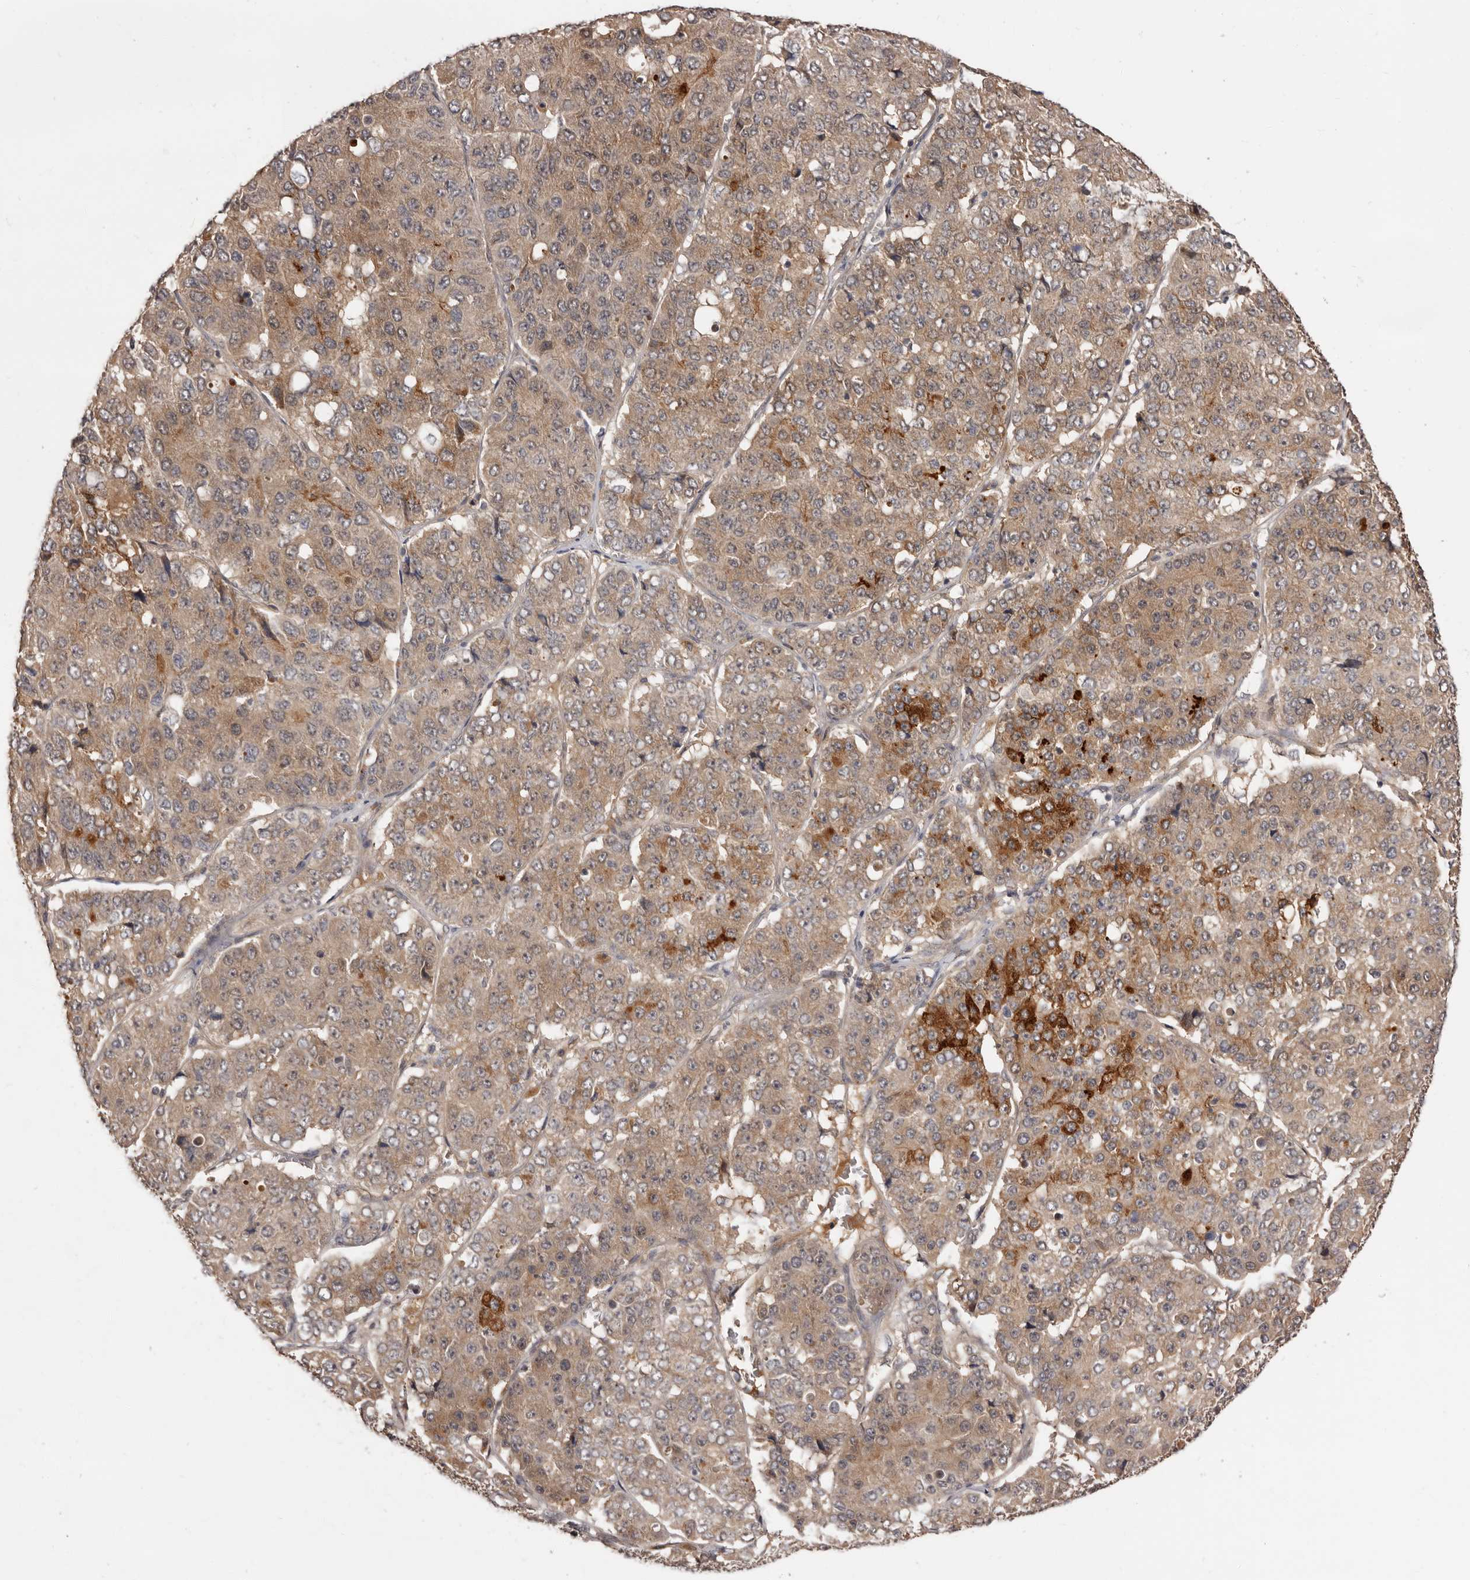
{"staining": {"intensity": "moderate", "quantity": ">75%", "location": "cytoplasmic/membranous"}, "tissue": "pancreatic cancer", "cell_type": "Tumor cells", "image_type": "cancer", "snomed": [{"axis": "morphology", "description": "Adenocarcinoma, NOS"}, {"axis": "topography", "description": "Pancreas"}], "caption": "Pancreatic cancer (adenocarcinoma) stained for a protein (brown) exhibits moderate cytoplasmic/membranous positive positivity in about >75% of tumor cells.", "gene": "INAVA", "patient": {"sex": "male", "age": 50}}